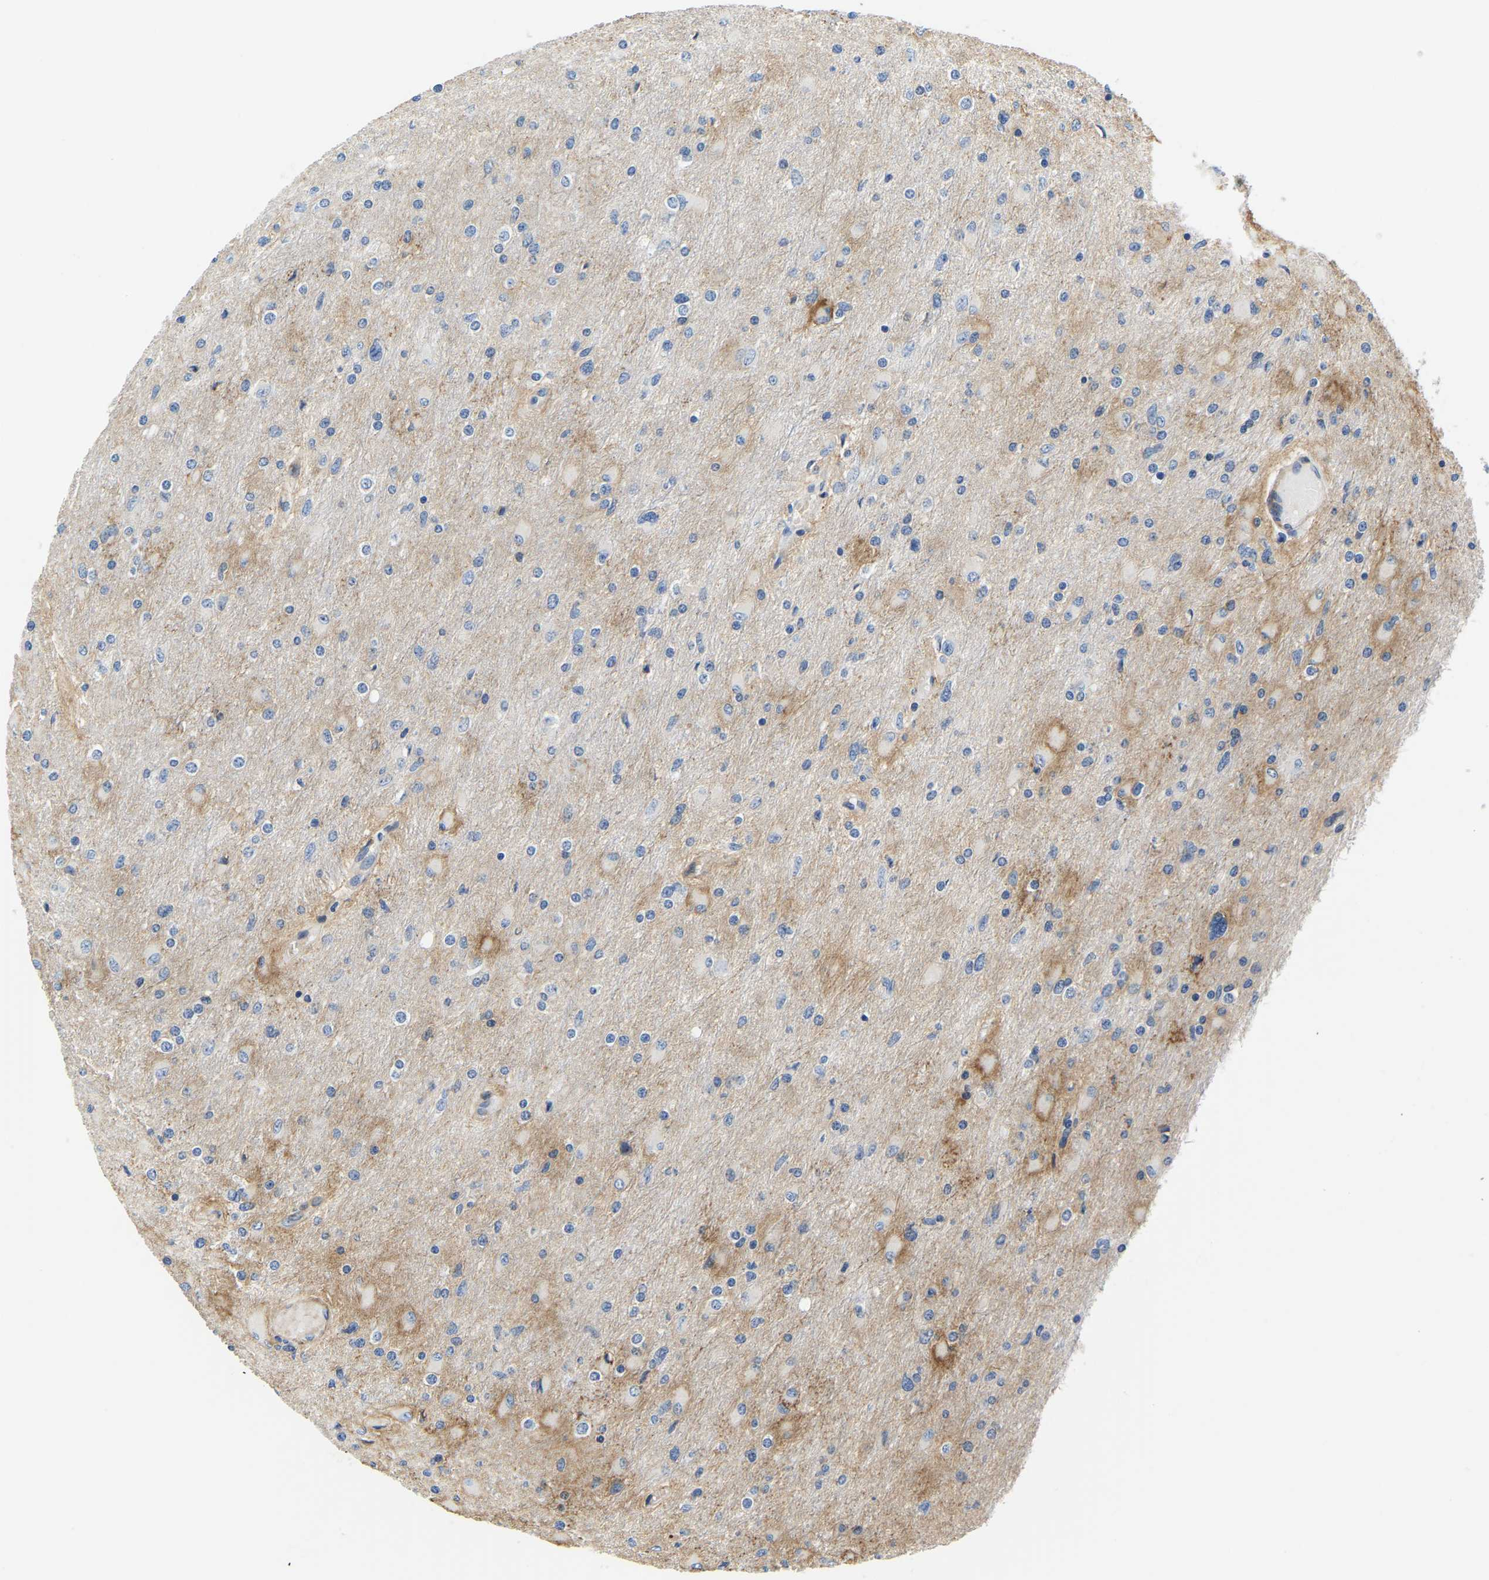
{"staining": {"intensity": "negative", "quantity": "none", "location": "none"}, "tissue": "glioma", "cell_type": "Tumor cells", "image_type": "cancer", "snomed": [{"axis": "morphology", "description": "Glioma, malignant, High grade"}, {"axis": "topography", "description": "Cerebral cortex"}], "caption": "The immunohistochemistry (IHC) histopathology image has no significant positivity in tumor cells of malignant glioma (high-grade) tissue. (DAB immunohistochemistry, high magnification).", "gene": "LIAS", "patient": {"sex": "female", "age": 36}}